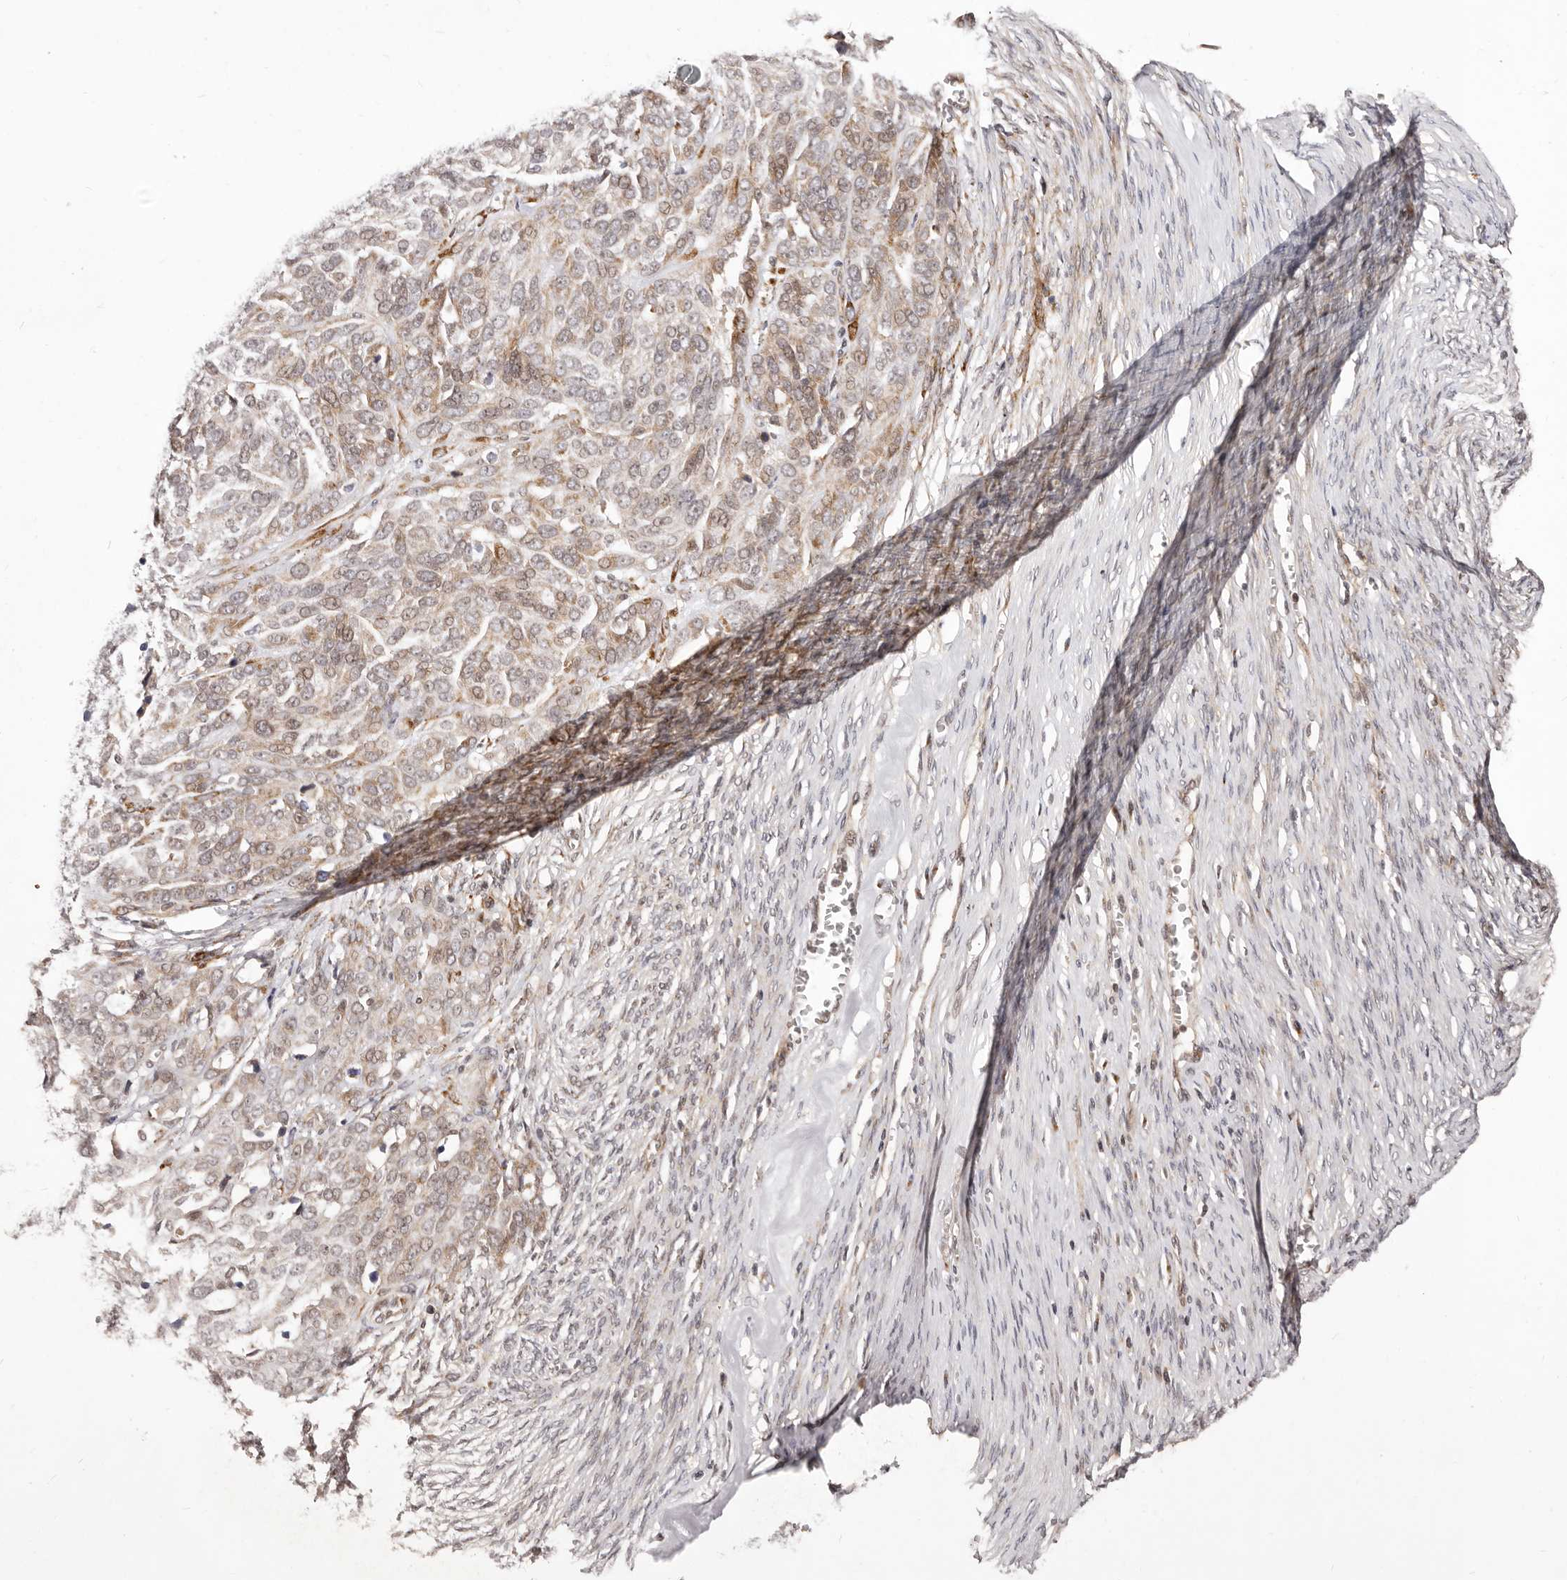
{"staining": {"intensity": "weak", "quantity": ">75%", "location": "cytoplasmic/membranous,nuclear"}, "tissue": "ovarian cancer", "cell_type": "Tumor cells", "image_type": "cancer", "snomed": [{"axis": "morphology", "description": "Cystadenocarcinoma, serous, NOS"}, {"axis": "topography", "description": "Ovary"}], "caption": "This is an image of IHC staining of ovarian cancer, which shows weak staining in the cytoplasmic/membranous and nuclear of tumor cells.", "gene": "SRCAP", "patient": {"sex": "female", "age": 44}}